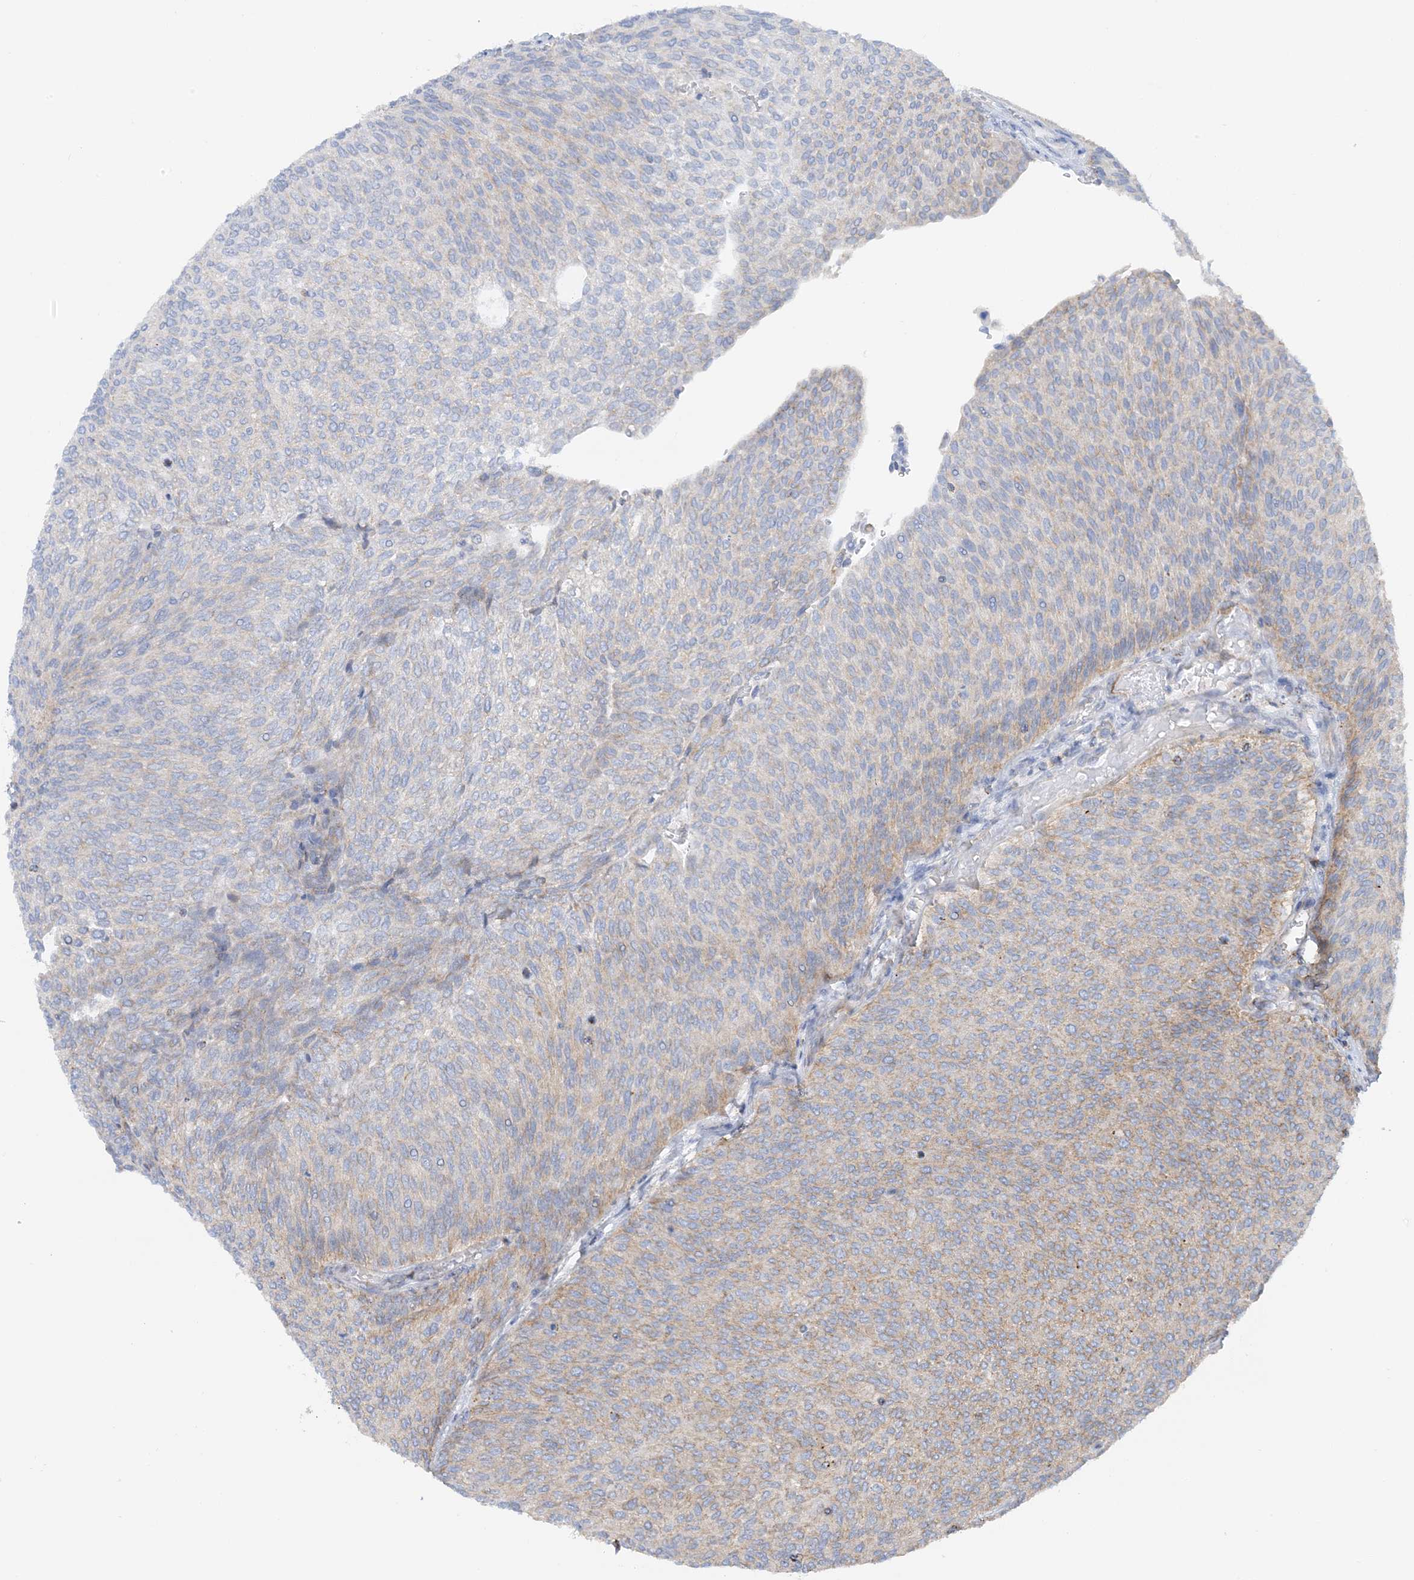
{"staining": {"intensity": "weak", "quantity": "25%-75%", "location": "cytoplasmic/membranous"}, "tissue": "urothelial cancer", "cell_type": "Tumor cells", "image_type": "cancer", "snomed": [{"axis": "morphology", "description": "Urothelial carcinoma, Low grade"}, {"axis": "topography", "description": "Urinary bladder"}], "caption": "Urothelial carcinoma (low-grade) stained for a protein (brown) displays weak cytoplasmic/membranous positive positivity in about 25%-75% of tumor cells.", "gene": "CALHM5", "patient": {"sex": "female", "age": 79}}